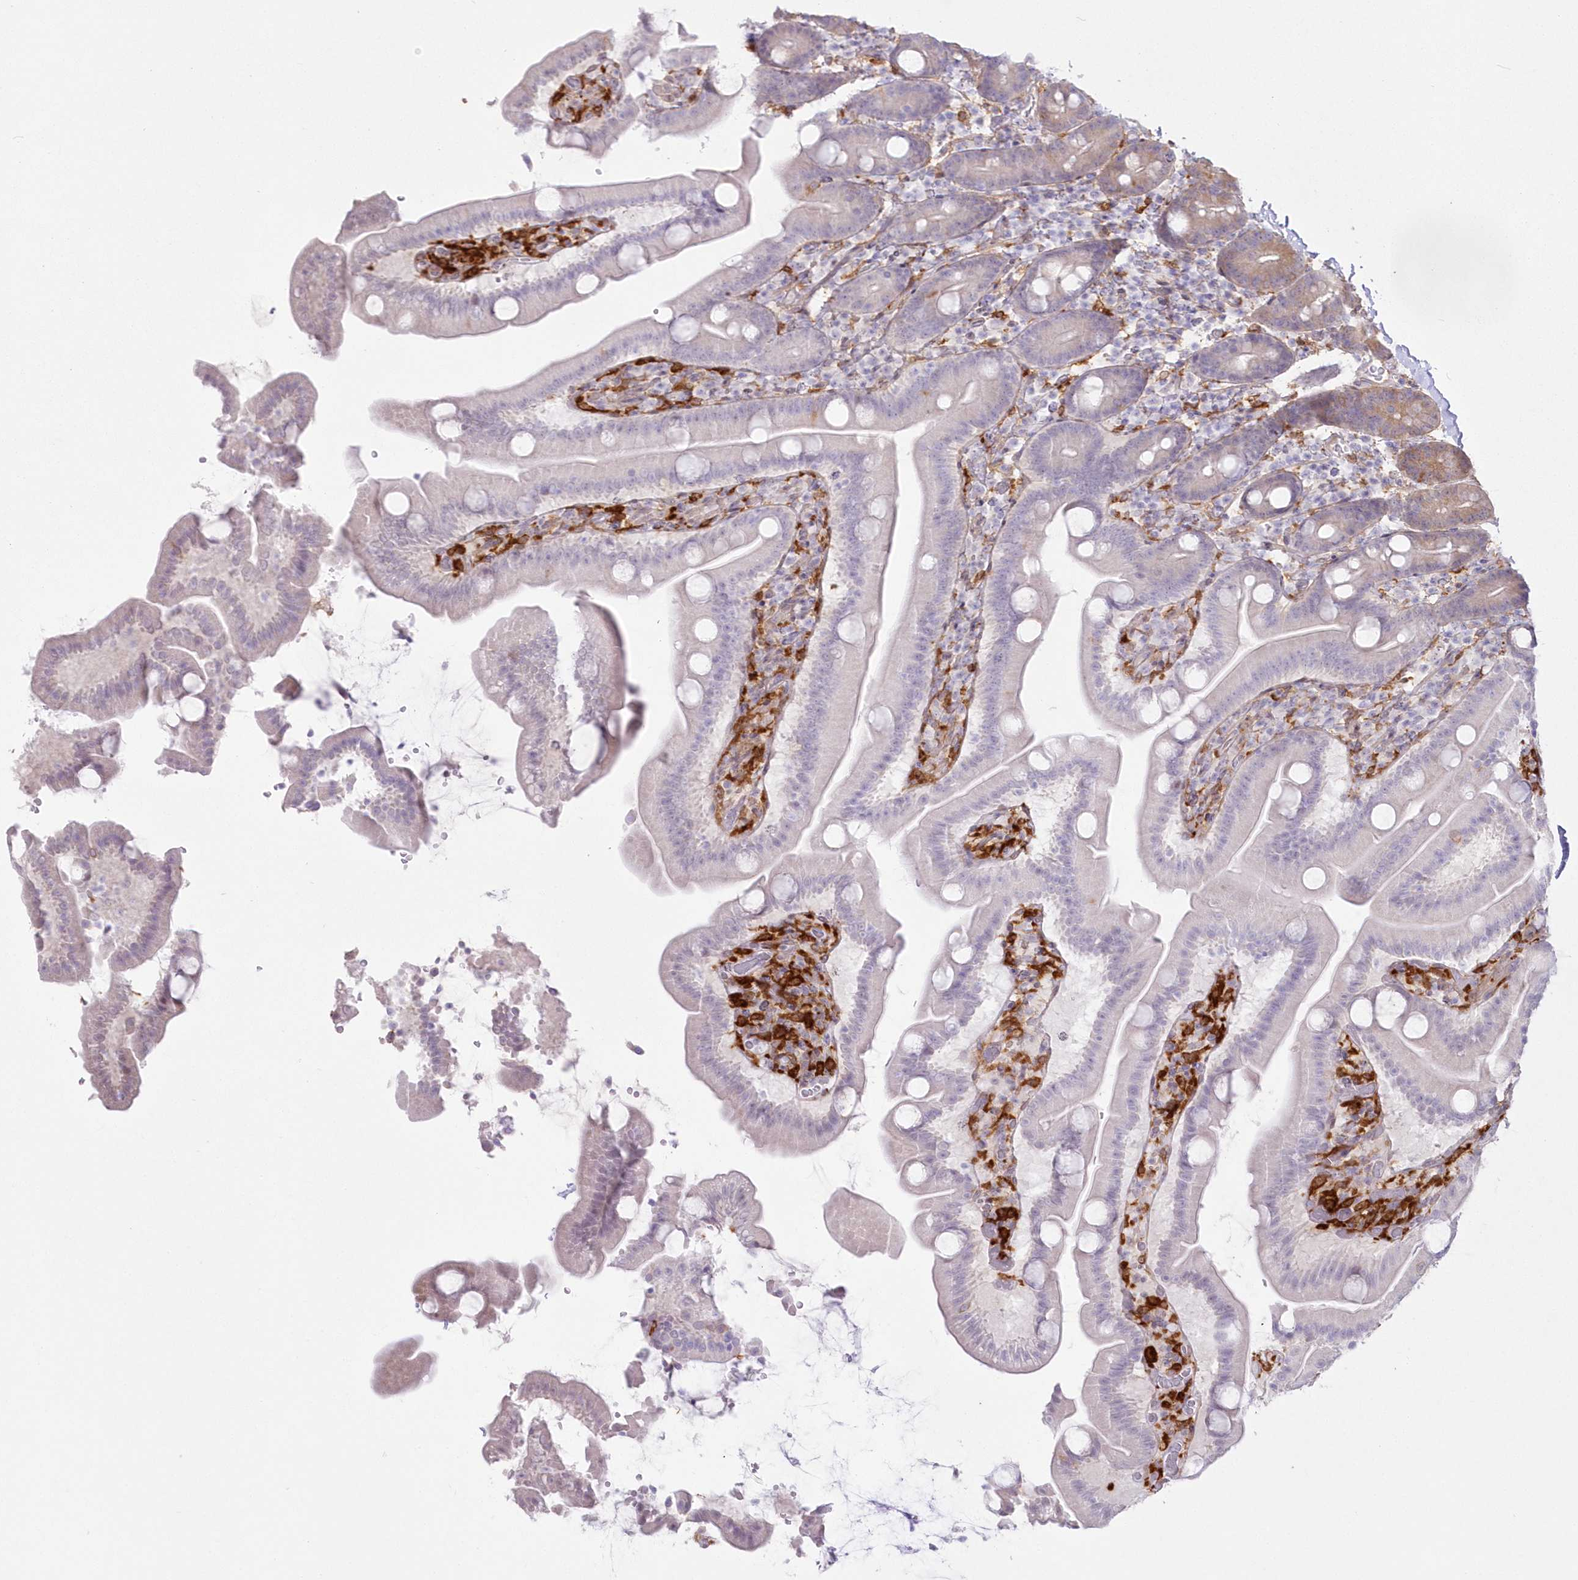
{"staining": {"intensity": "moderate", "quantity": "<25%", "location": "cytoplasmic/membranous"}, "tissue": "duodenum", "cell_type": "Glandular cells", "image_type": "normal", "snomed": [{"axis": "morphology", "description": "Normal tissue, NOS"}, {"axis": "topography", "description": "Duodenum"}], "caption": "IHC of normal human duodenum displays low levels of moderate cytoplasmic/membranous staining in approximately <25% of glandular cells.", "gene": "SH3PXD2B", "patient": {"sex": "male", "age": 55}}